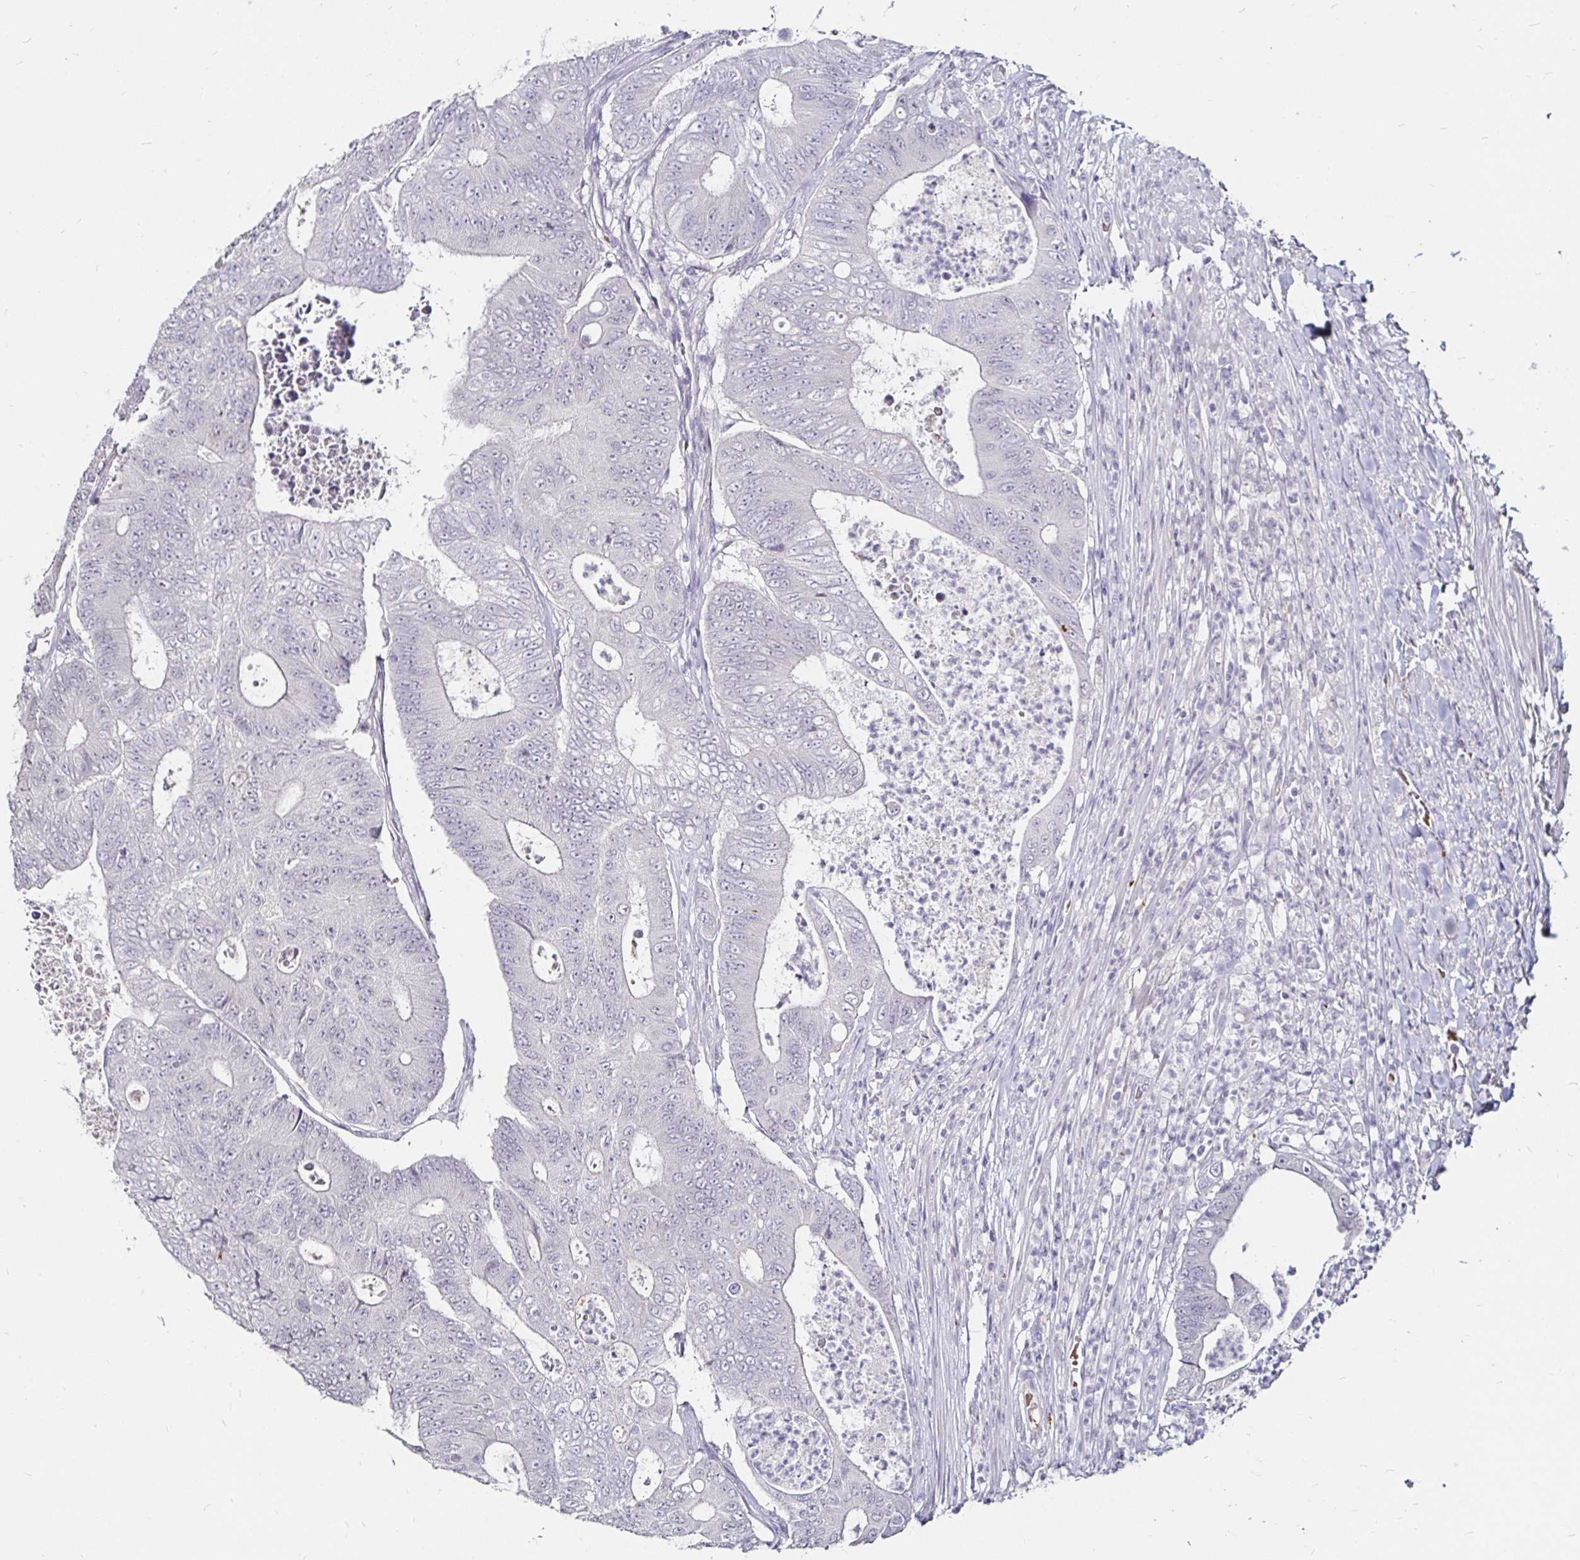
{"staining": {"intensity": "negative", "quantity": "none", "location": "none"}, "tissue": "colorectal cancer", "cell_type": "Tumor cells", "image_type": "cancer", "snomed": [{"axis": "morphology", "description": "Adenocarcinoma, NOS"}, {"axis": "topography", "description": "Colon"}], "caption": "Tumor cells show no significant protein positivity in colorectal cancer.", "gene": "FAIM2", "patient": {"sex": "female", "age": 48}}